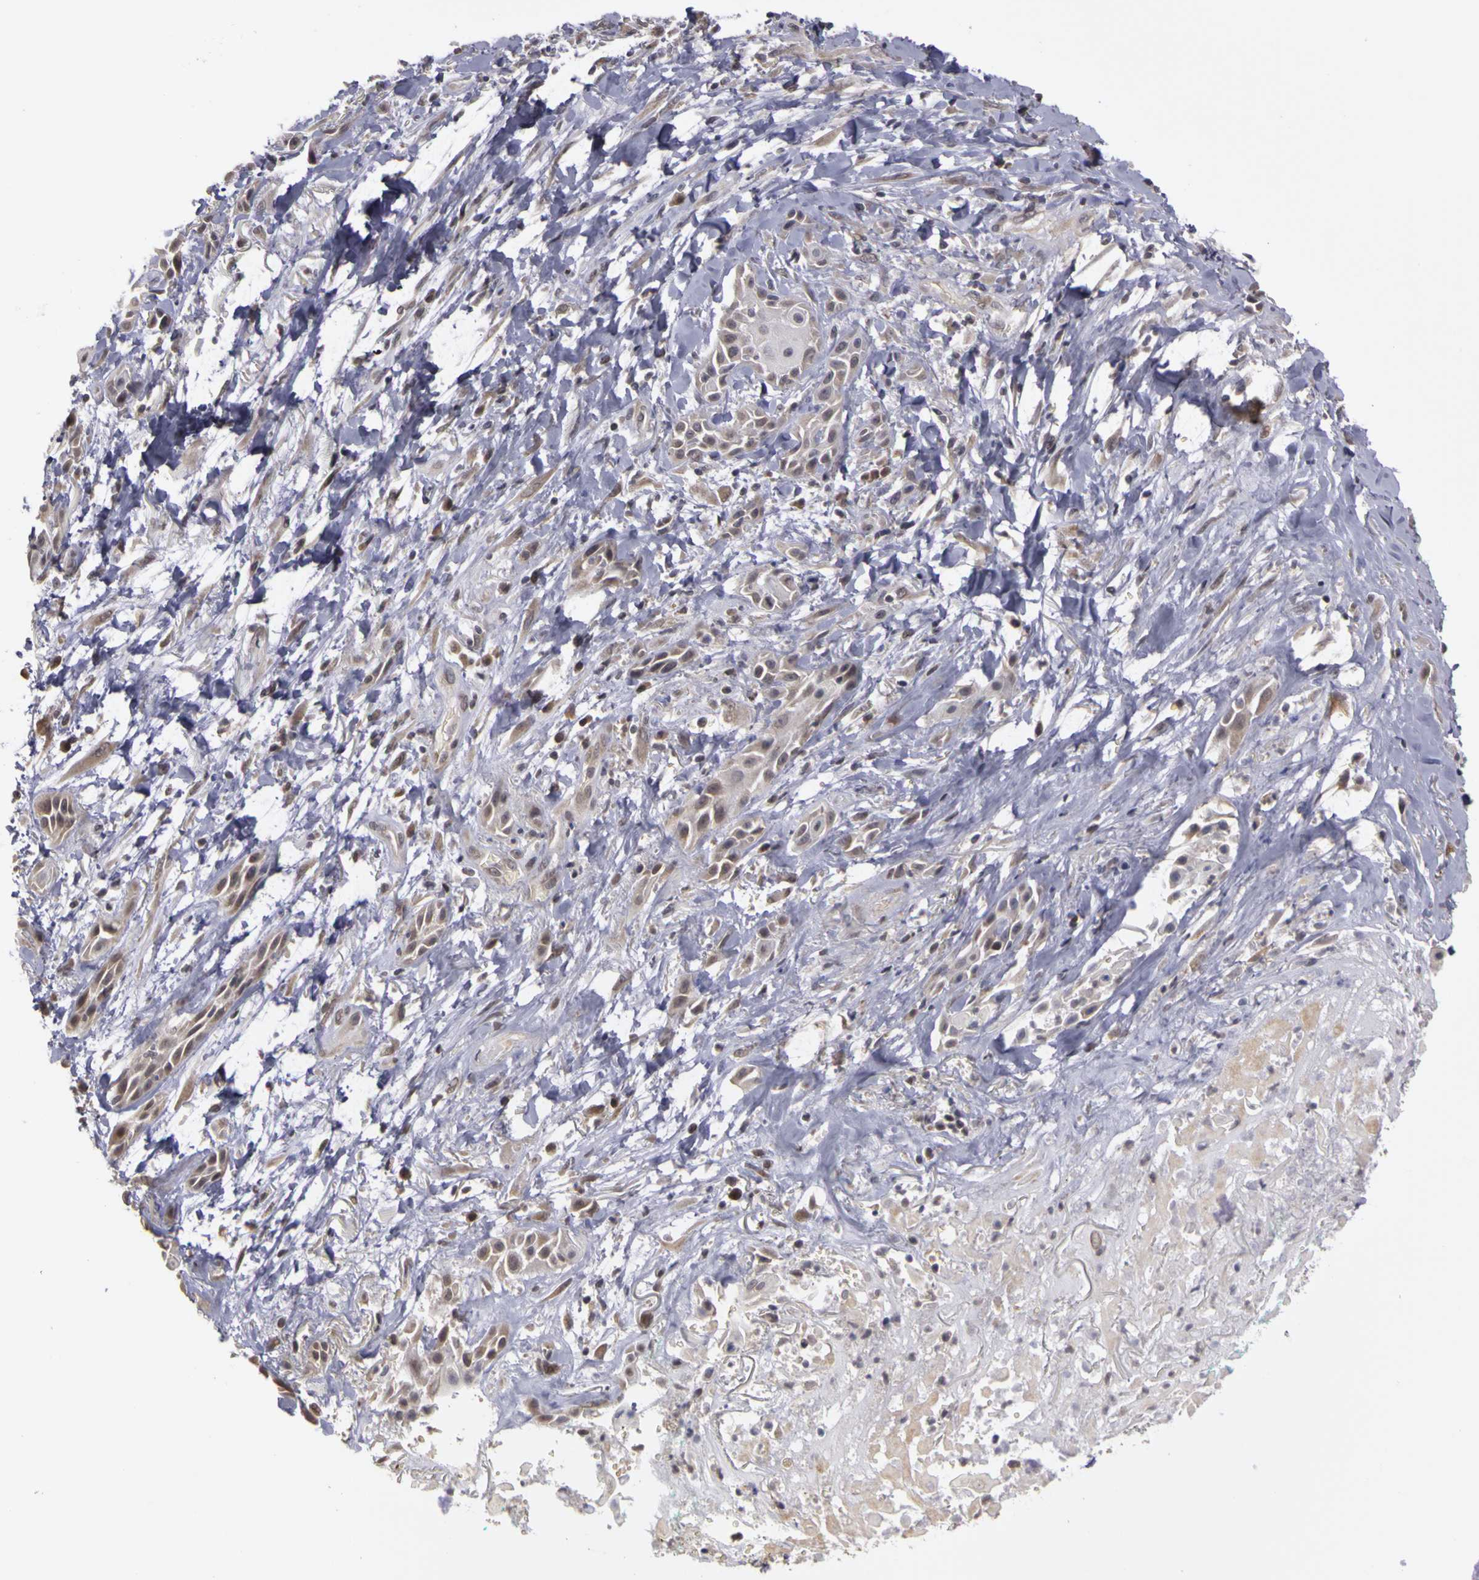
{"staining": {"intensity": "weak", "quantity": "25%-75%", "location": "cytoplasmic/membranous"}, "tissue": "skin cancer", "cell_type": "Tumor cells", "image_type": "cancer", "snomed": [{"axis": "morphology", "description": "Squamous cell carcinoma, NOS"}, {"axis": "topography", "description": "Skin"}, {"axis": "topography", "description": "Anal"}], "caption": "Skin cancer was stained to show a protein in brown. There is low levels of weak cytoplasmic/membranous staining in about 25%-75% of tumor cells.", "gene": "FRMD7", "patient": {"sex": "male", "age": 64}}